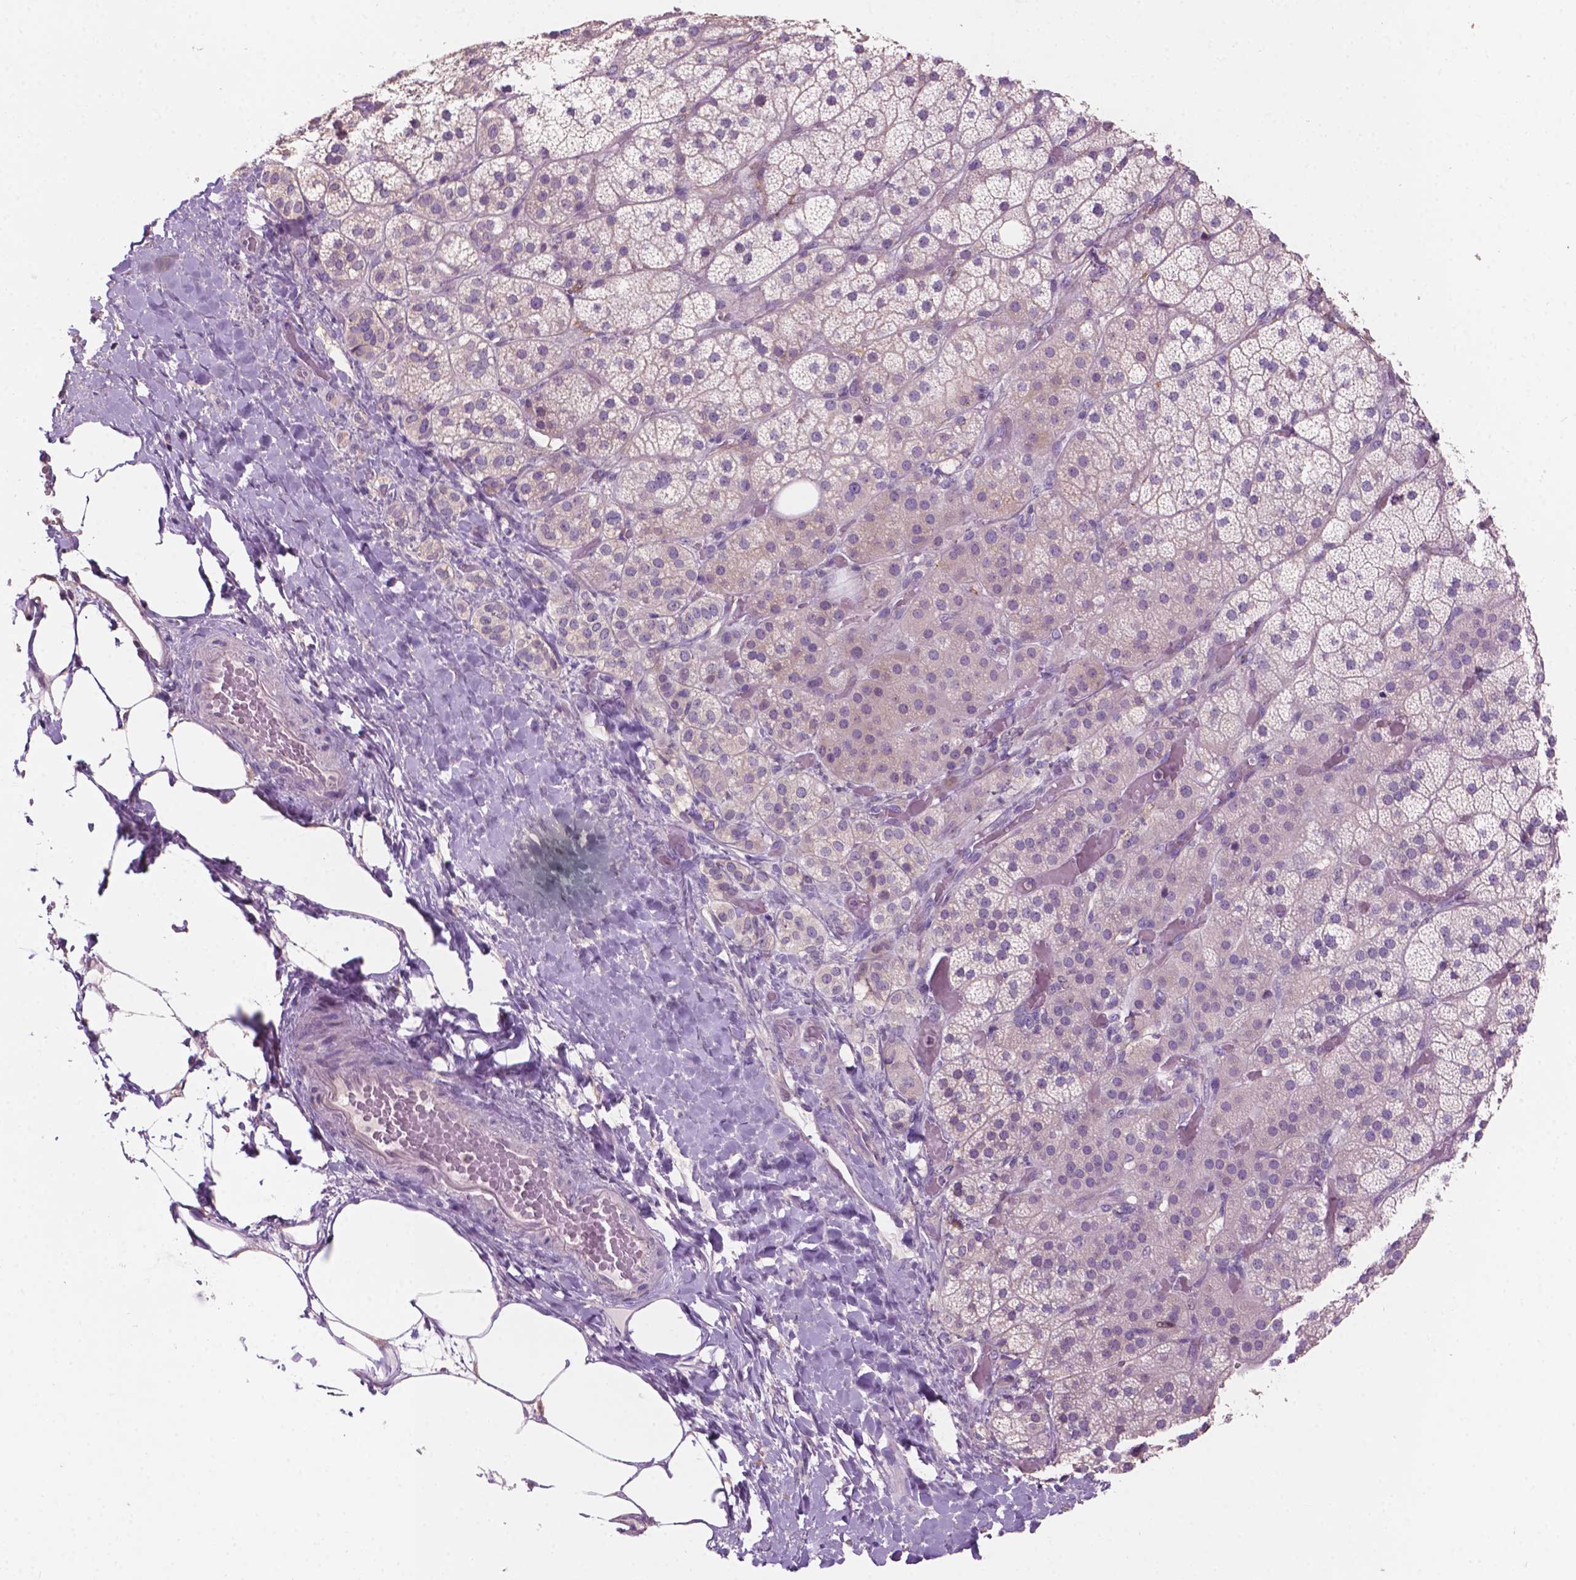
{"staining": {"intensity": "moderate", "quantity": "<25%", "location": "cytoplasmic/membranous"}, "tissue": "adrenal gland", "cell_type": "Glandular cells", "image_type": "normal", "snomed": [{"axis": "morphology", "description": "Normal tissue, NOS"}, {"axis": "topography", "description": "Adrenal gland"}], "caption": "Immunohistochemistry (DAB (3,3'-diaminobenzidine)) staining of normal human adrenal gland demonstrates moderate cytoplasmic/membranous protein positivity in approximately <25% of glandular cells.", "gene": "SBSN", "patient": {"sex": "male", "age": 57}}